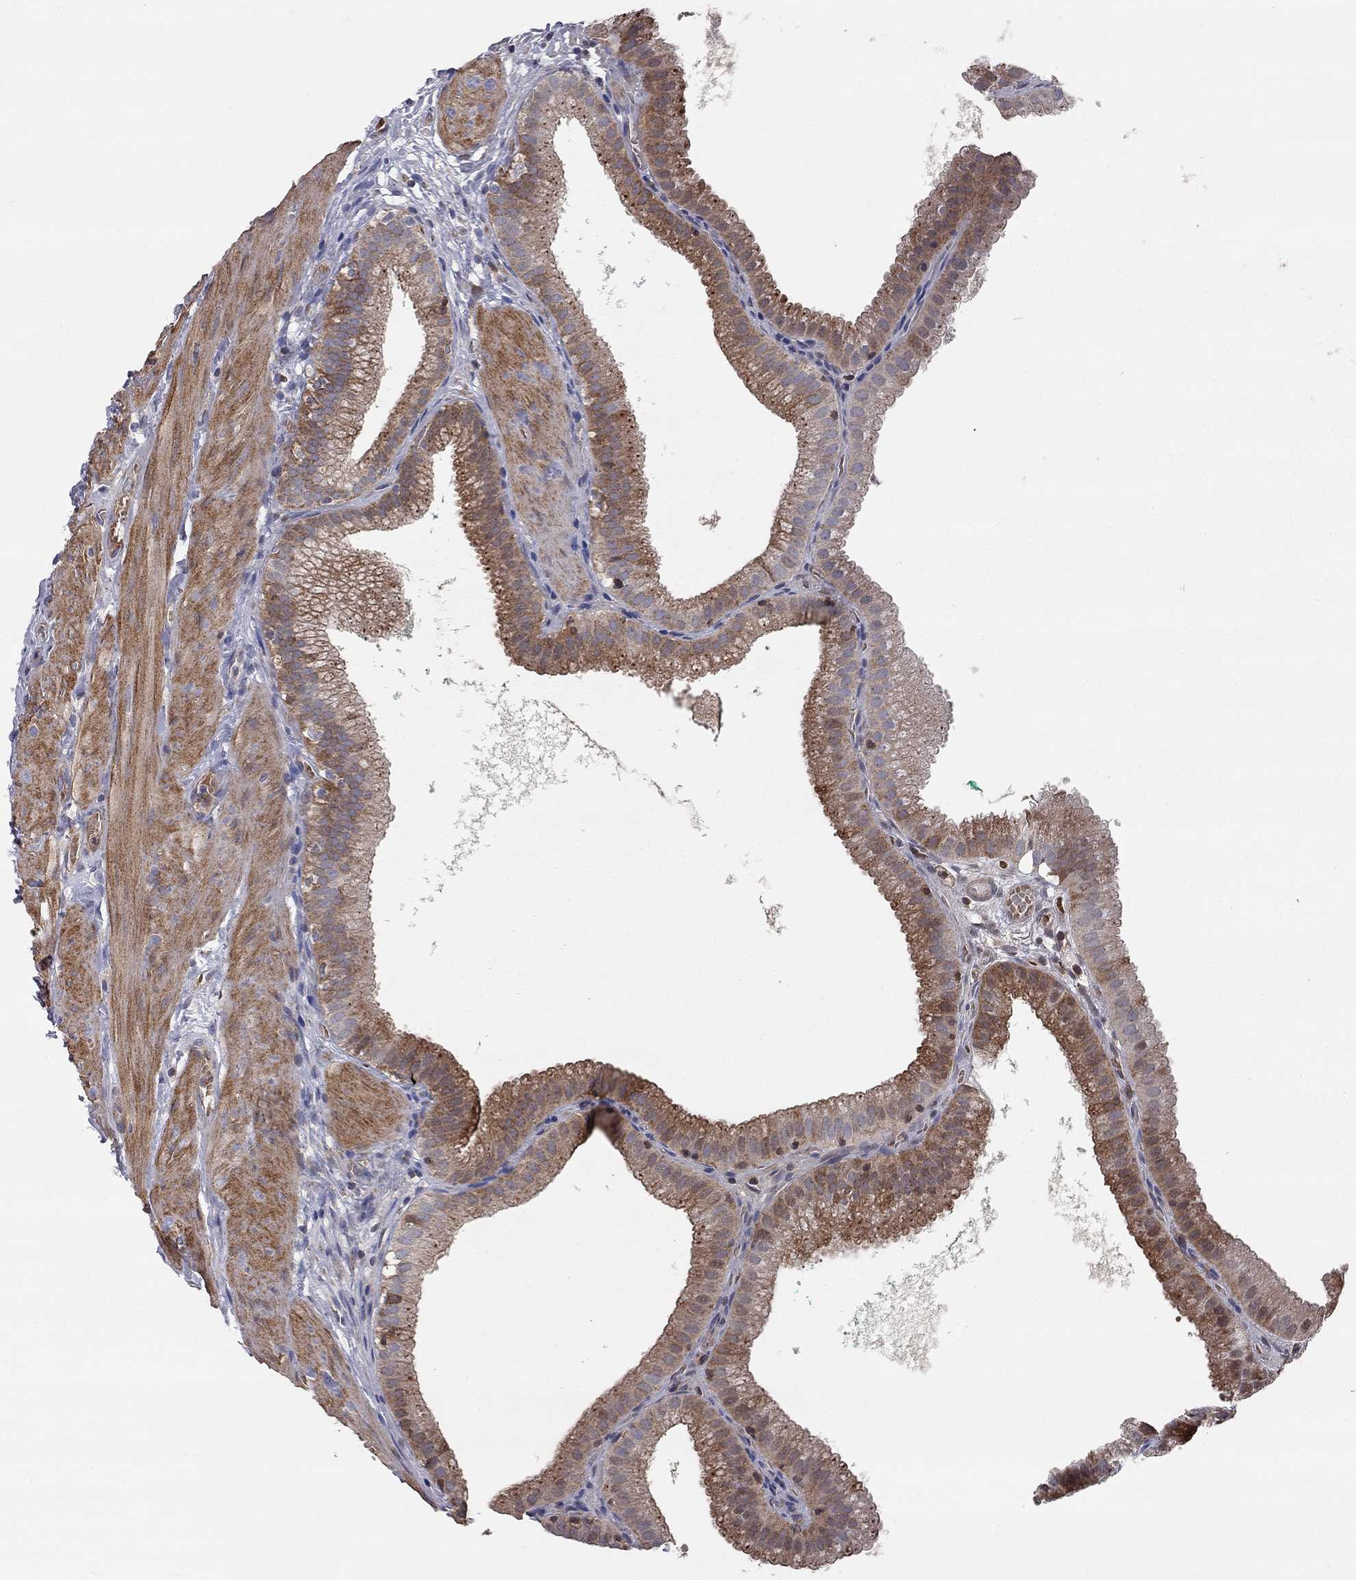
{"staining": {"intensity": "moderate", "quantity": "25%-75%", "location": "cytoplasmic/membranous"}, "tissue": "gallbladder", "cell_type": "Glandular cells", "image_type": "normal", "snomed": [{"axis": "morphology", "description": "Normal tissue, NOS"}, {"axis": "topography", "description": "Gallbladder"}], "caption": "A histopathology image showing moderate cytoplasmic/membranous positivity in approximately 25%-75% of glandular cells in benign gallbladder, as visualized by brown immunohistochemical staining.", "gene": "KANSL1L", "patient": {"sex": "male", "age": 67}}